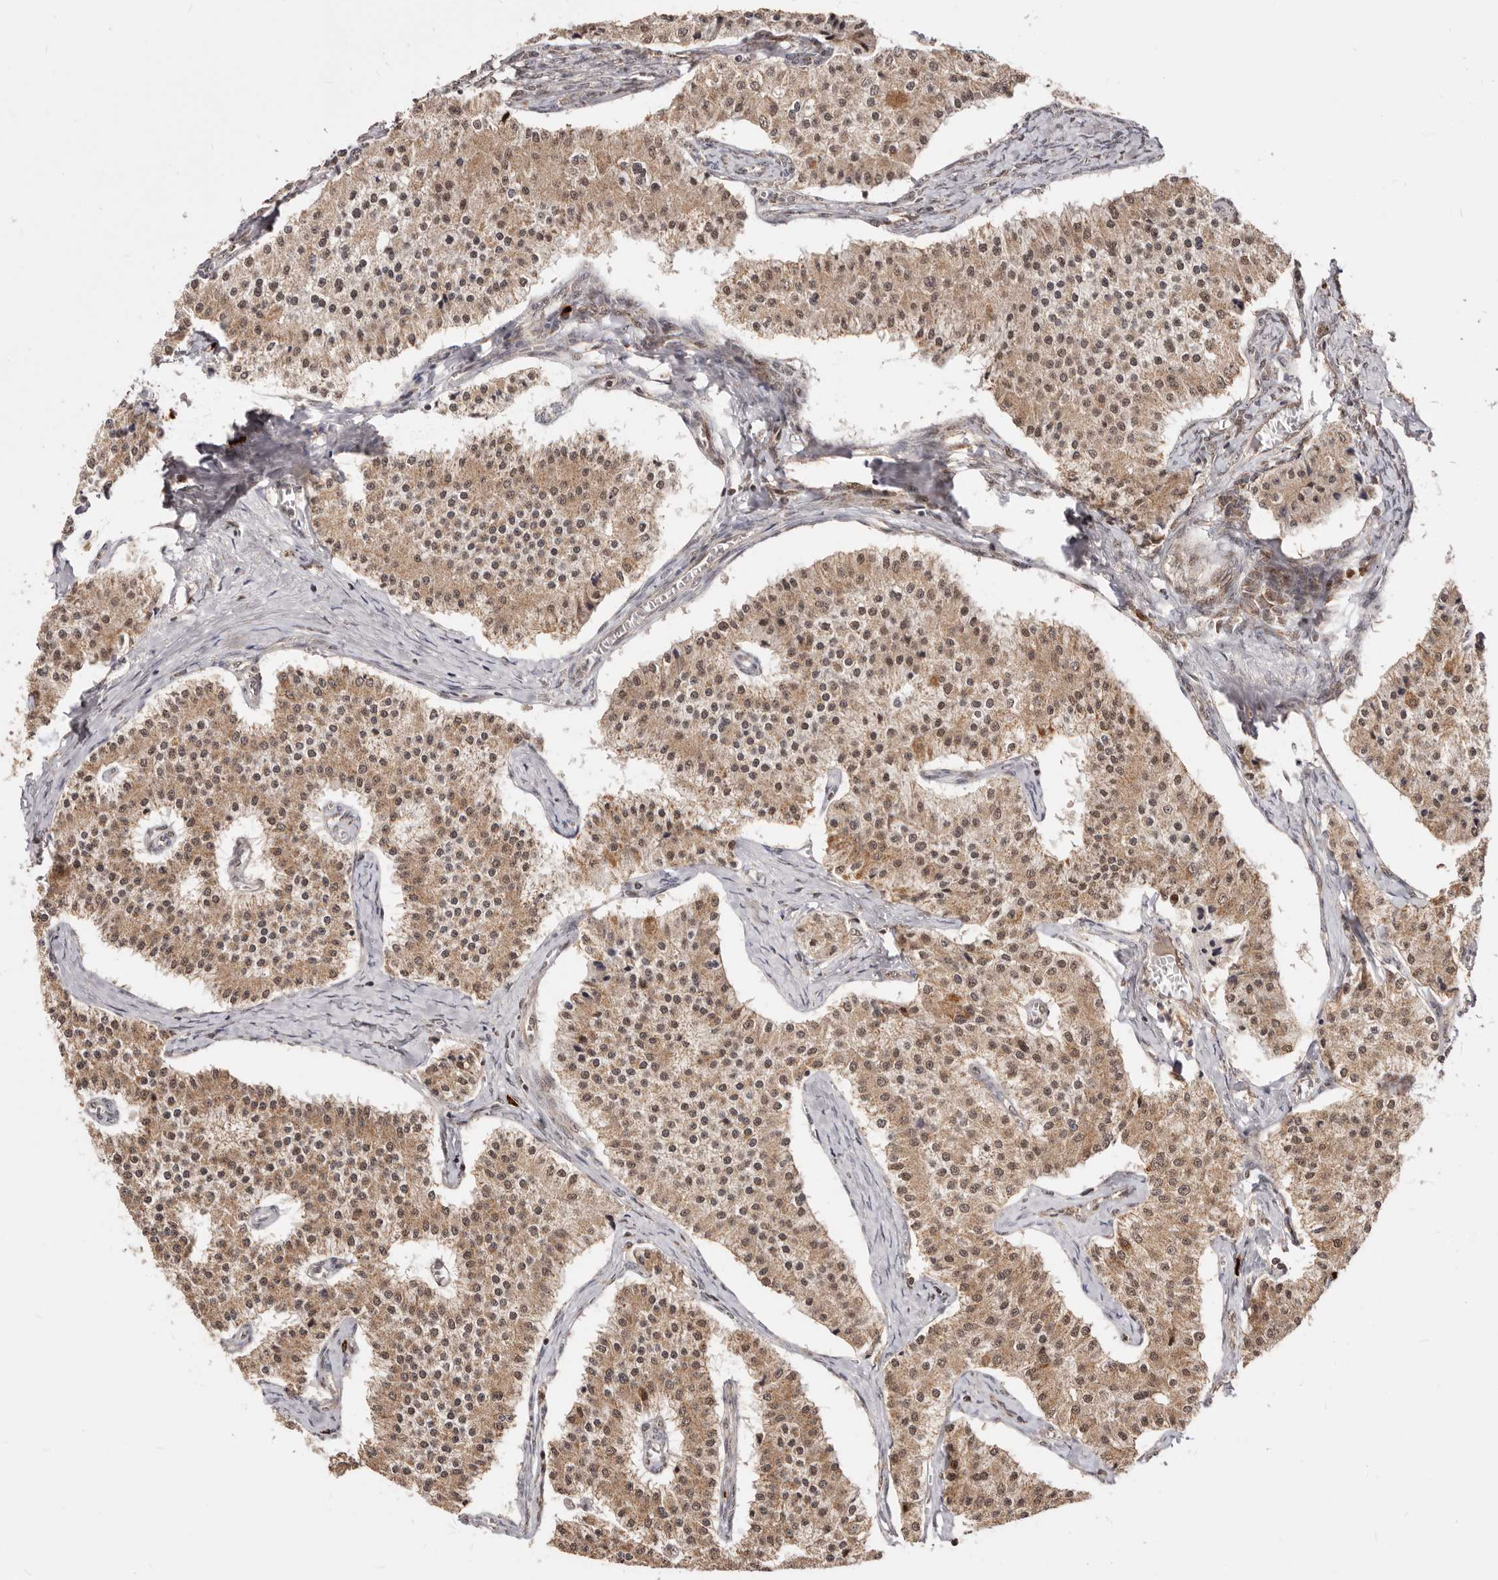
{"staining": {"intensity": "moderate", "quantity": ">75%", "location": "cytoplasmic/membranous"}, "tissue": "carcinoid", "cell_type": "Tumor cells", "image_type": "cancer", "snomed": [{"axis": "morphology", "description": "Carcinoid, malignant, NOS"}, {"axis": "topography", "description": "Colon"}], "caption": "There is medium levels of moderate cytoplasmic/membranous positivity in tumor cells of carcinoid, as demonstrated by immunohistochemical staining (brown color).", "gene": "SEC14L1", "patient": {"sex": "female", "age": 52}}